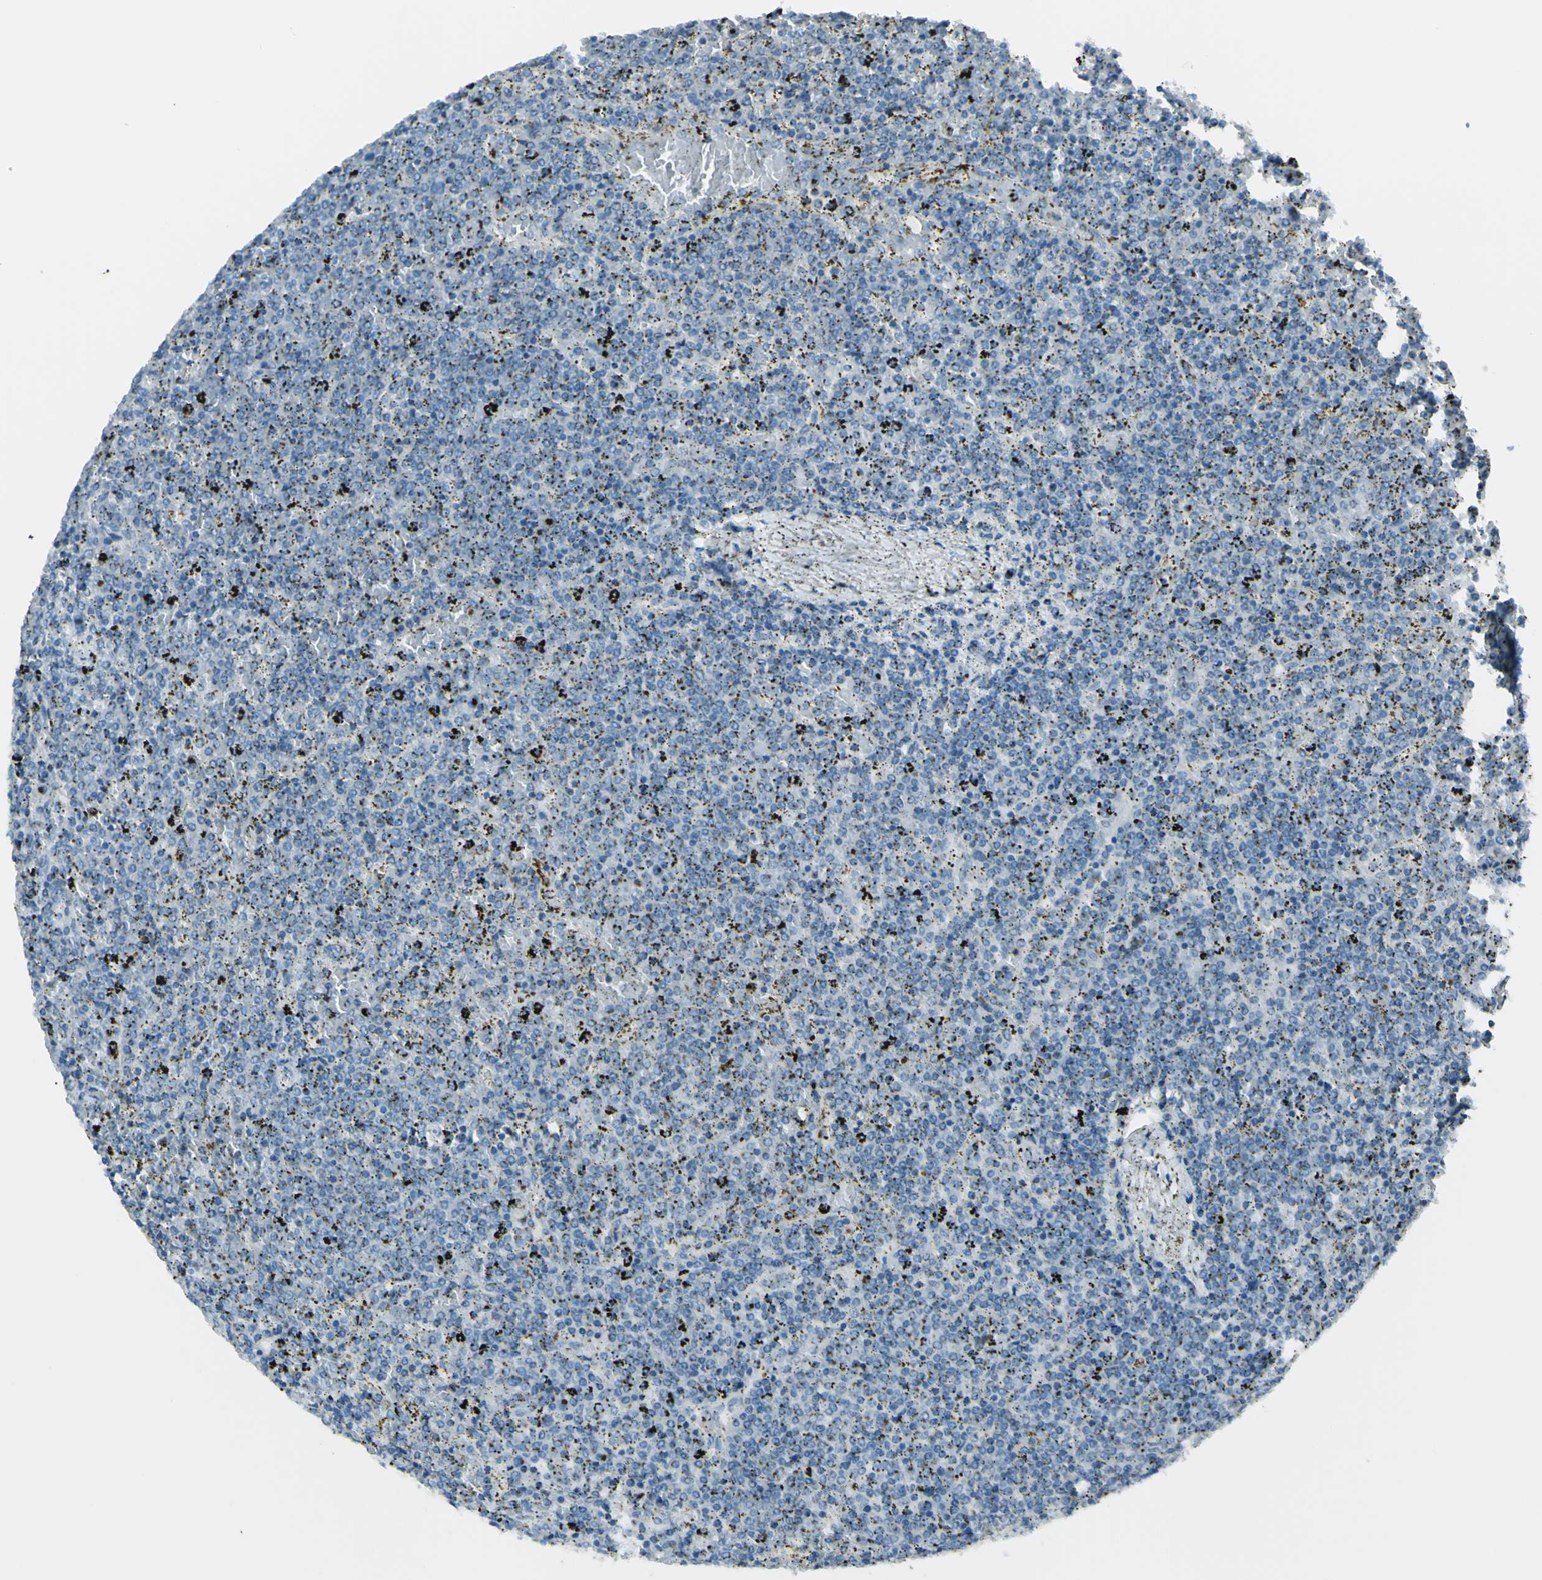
{"staining": {"intensity": "moderate", "quantity": ">75%", "location": "cytoplasmic/membranous"}, "tissue": "lymphoma", "cell_type": "Tumor cells", "image_type": "cancer", "snomed": [{"axis": "morphology", "description": "Malignant lymphoma, non-Hodgkin's type, Low grade"}, {"axis": "topography", "description": "Spleen"}], "caption": "About >75% of tumor cells in human malignant lymphoma, non-Hodgkin's type (low-grade) demonstrate moderate cytoplasmic/membranous protein positivity as visualized by brown immunohistochemical staining.", "gene": "B4GALT1", "patient": {"sex": "female", "age": 77}}